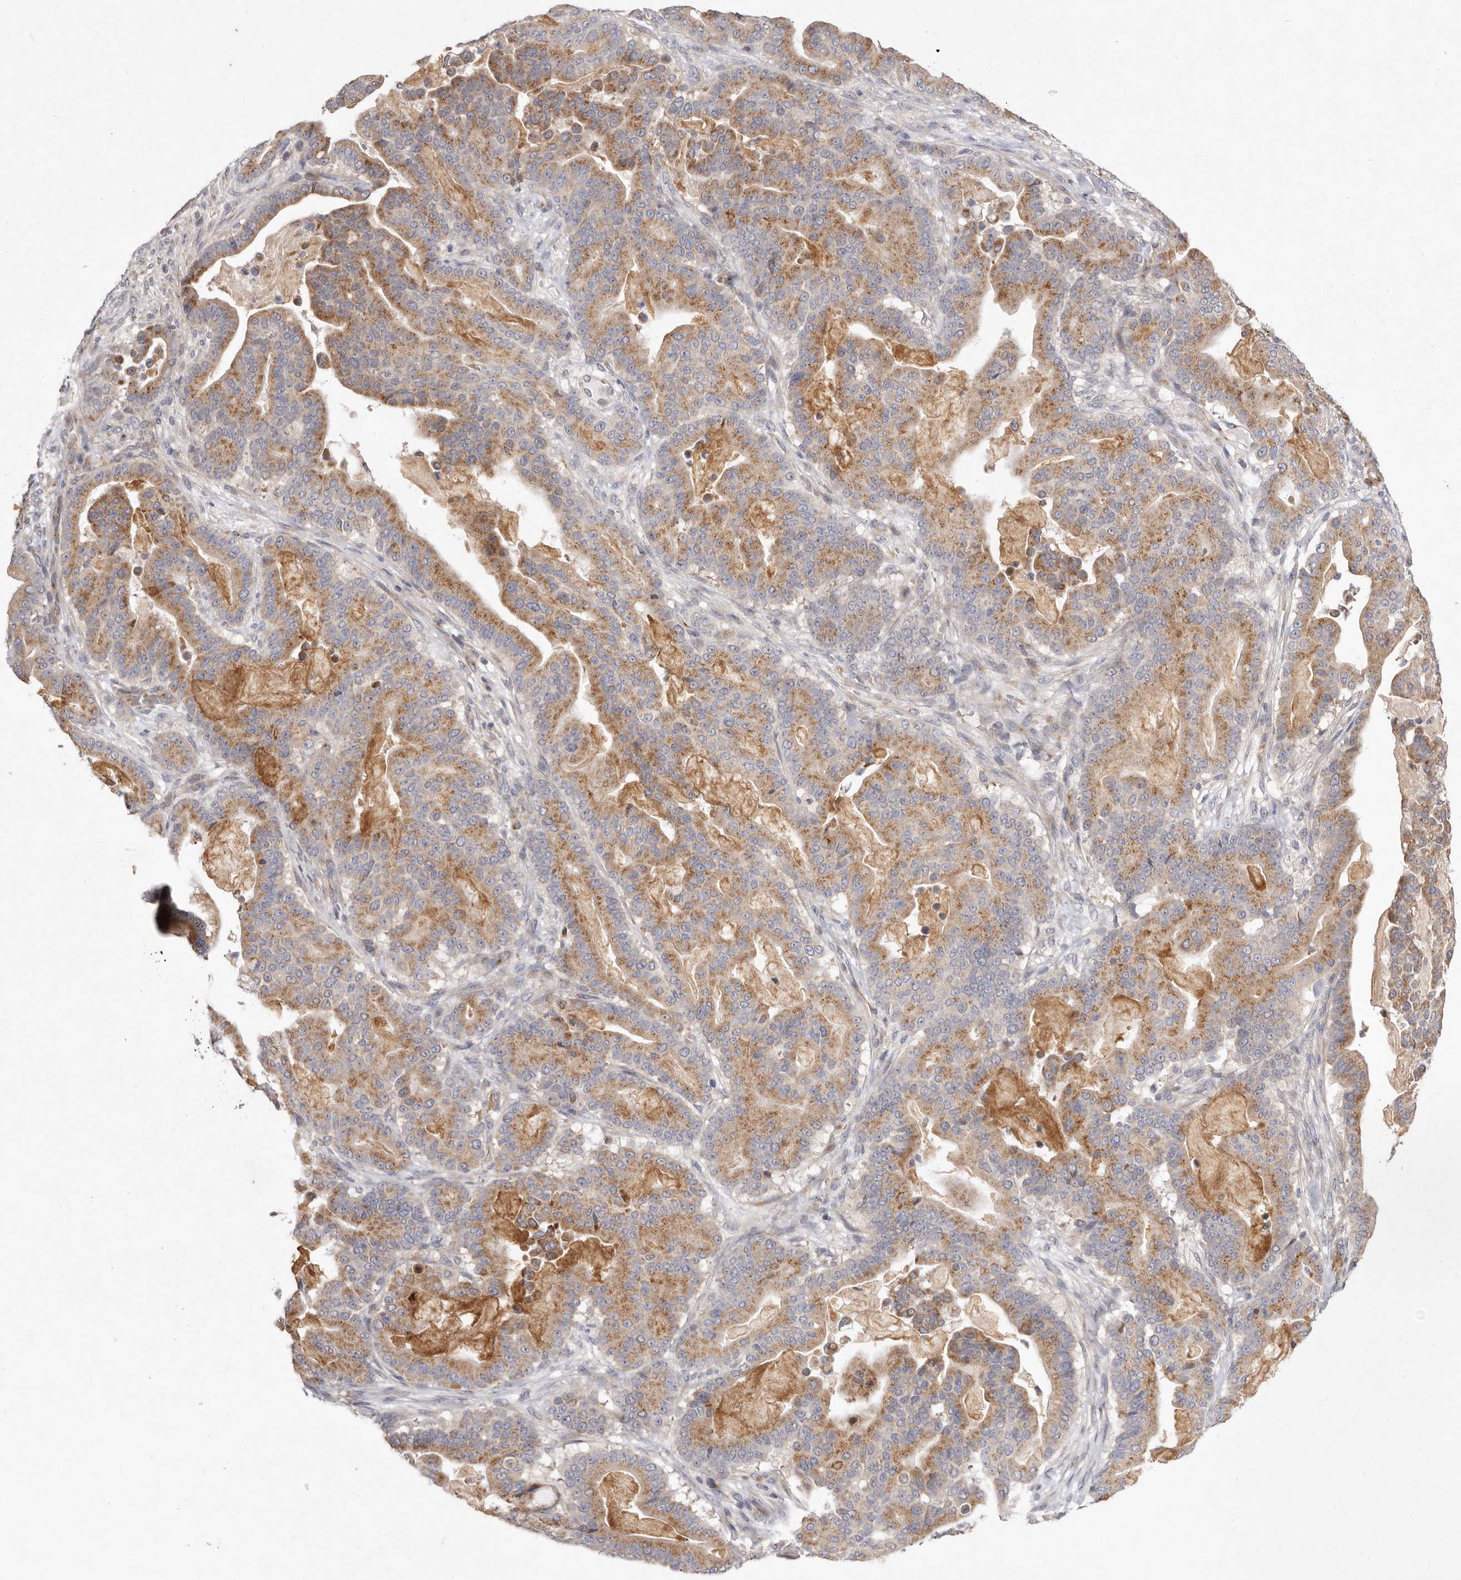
{"staining": {"intensity": "moderate", "quantity": ">75%", "location": "cytoplasmic/membranous"}, "tissue": "pancreatic cancer", "cell_type": "Tumor cells", "image_type": "cancer", "snomed": [{"axis": "morphology", "description": "Adenocarcinoma, NOS"}, {"axis": "topography", "description": "Pancreas"}], "caption": "This micrograph demonstrates immunohistochemistry (IHC) staining of human pancreatic cancer, with medium moderate cytoplasmic/membranous positivity in approximately >75% of tumor cells.", "gene": "USP24", "patient": {"sex": "male", "age": 63}}